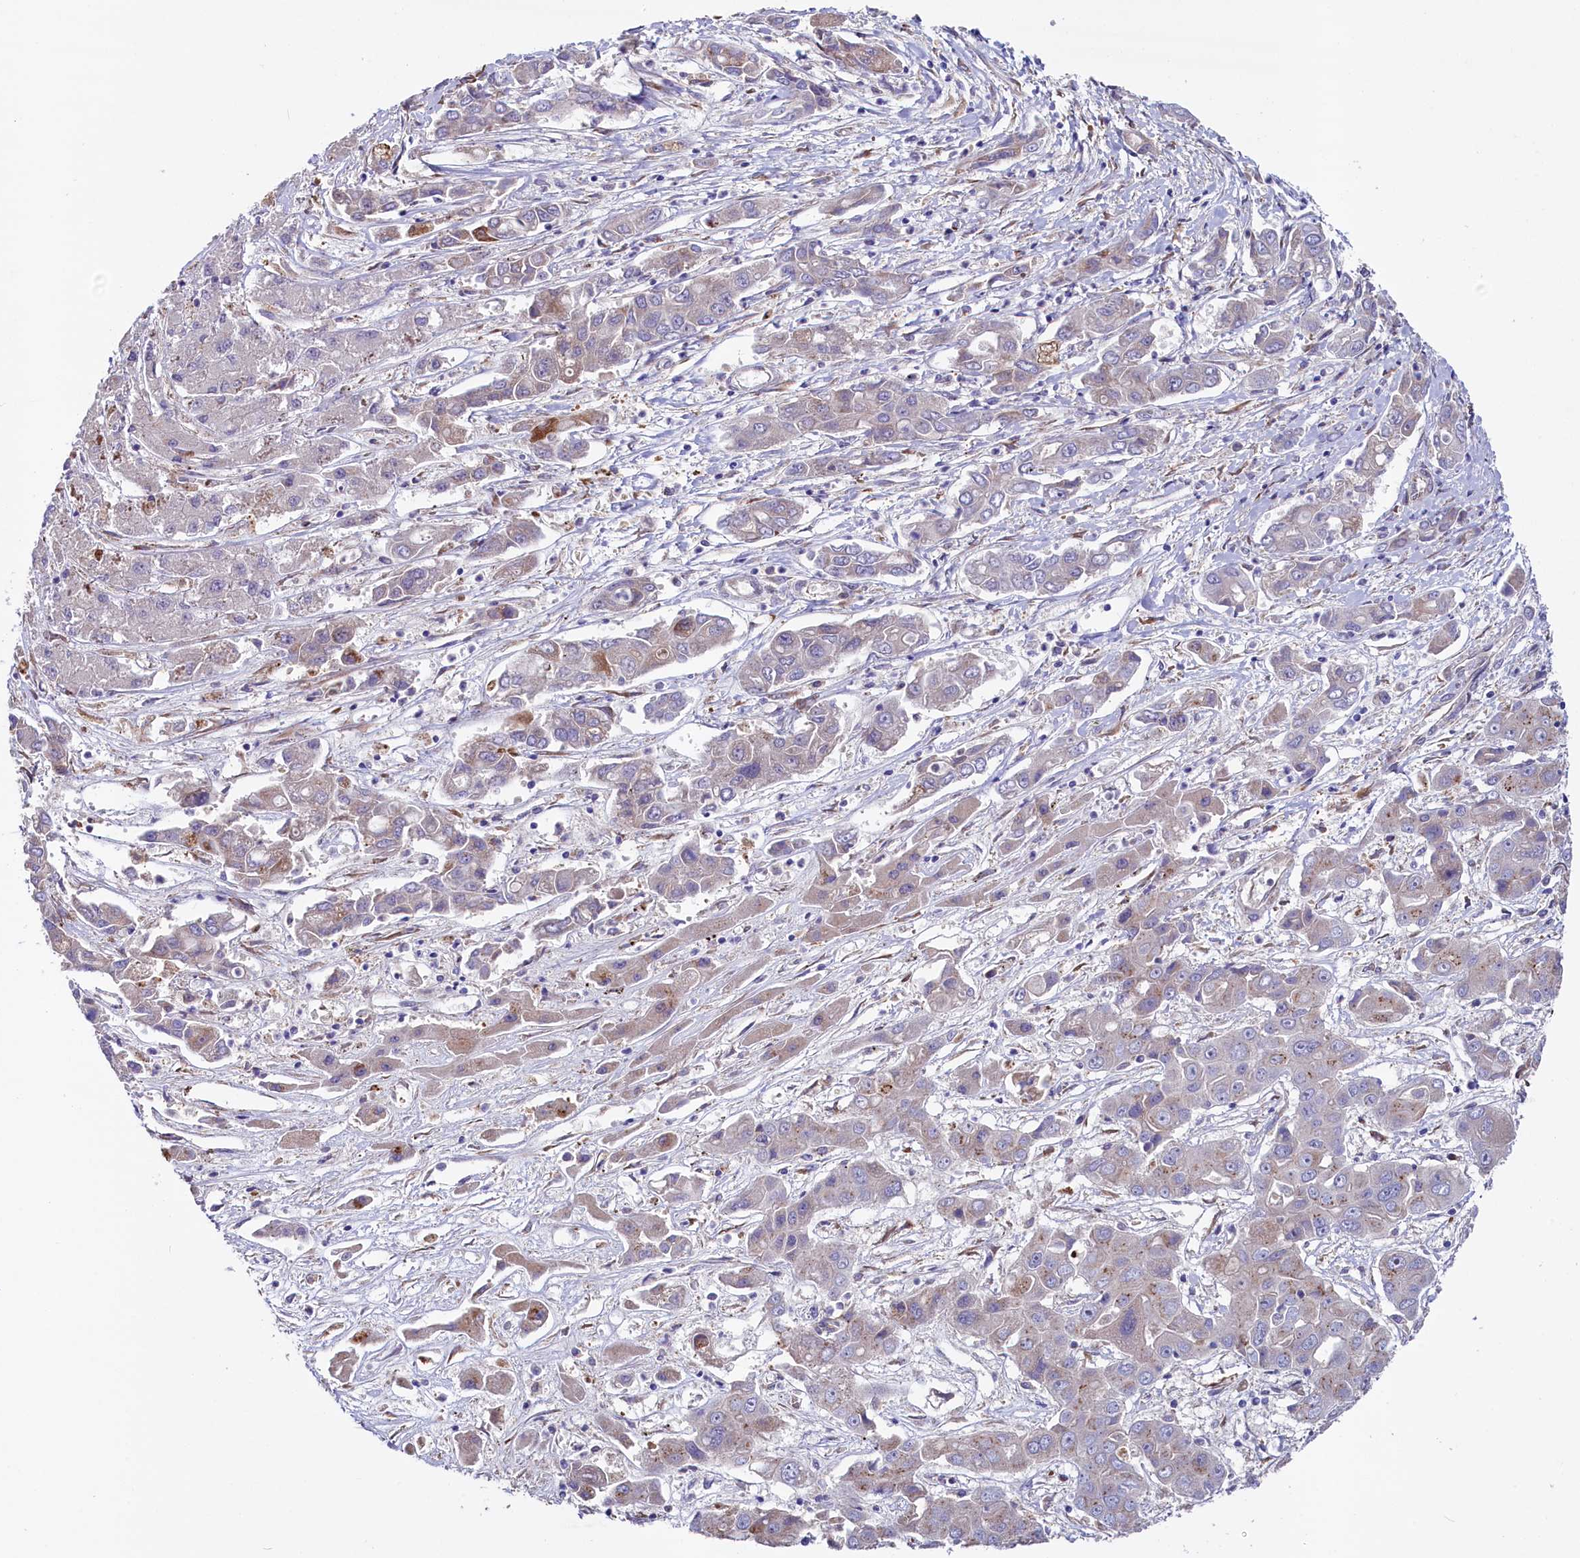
{"staining": {"intensity": "weak", "quantity": "<25%", "location": "cytoplasmic/membranous"}, "tissue": "liver cancer", "cell_type": "Tumor cells", "image_type": "cancer", "snomed": [{"axis": "morphology", "description": "Cholangiocarcinoma"}, {"axis": "topography", "description": "Liver"}], "caption": "Tumor cells show no significant protein staining in liver cancer (cholangiocarcinoma).", "gene": "GPR108", "patient": {"sex": "male", "age": 67}}